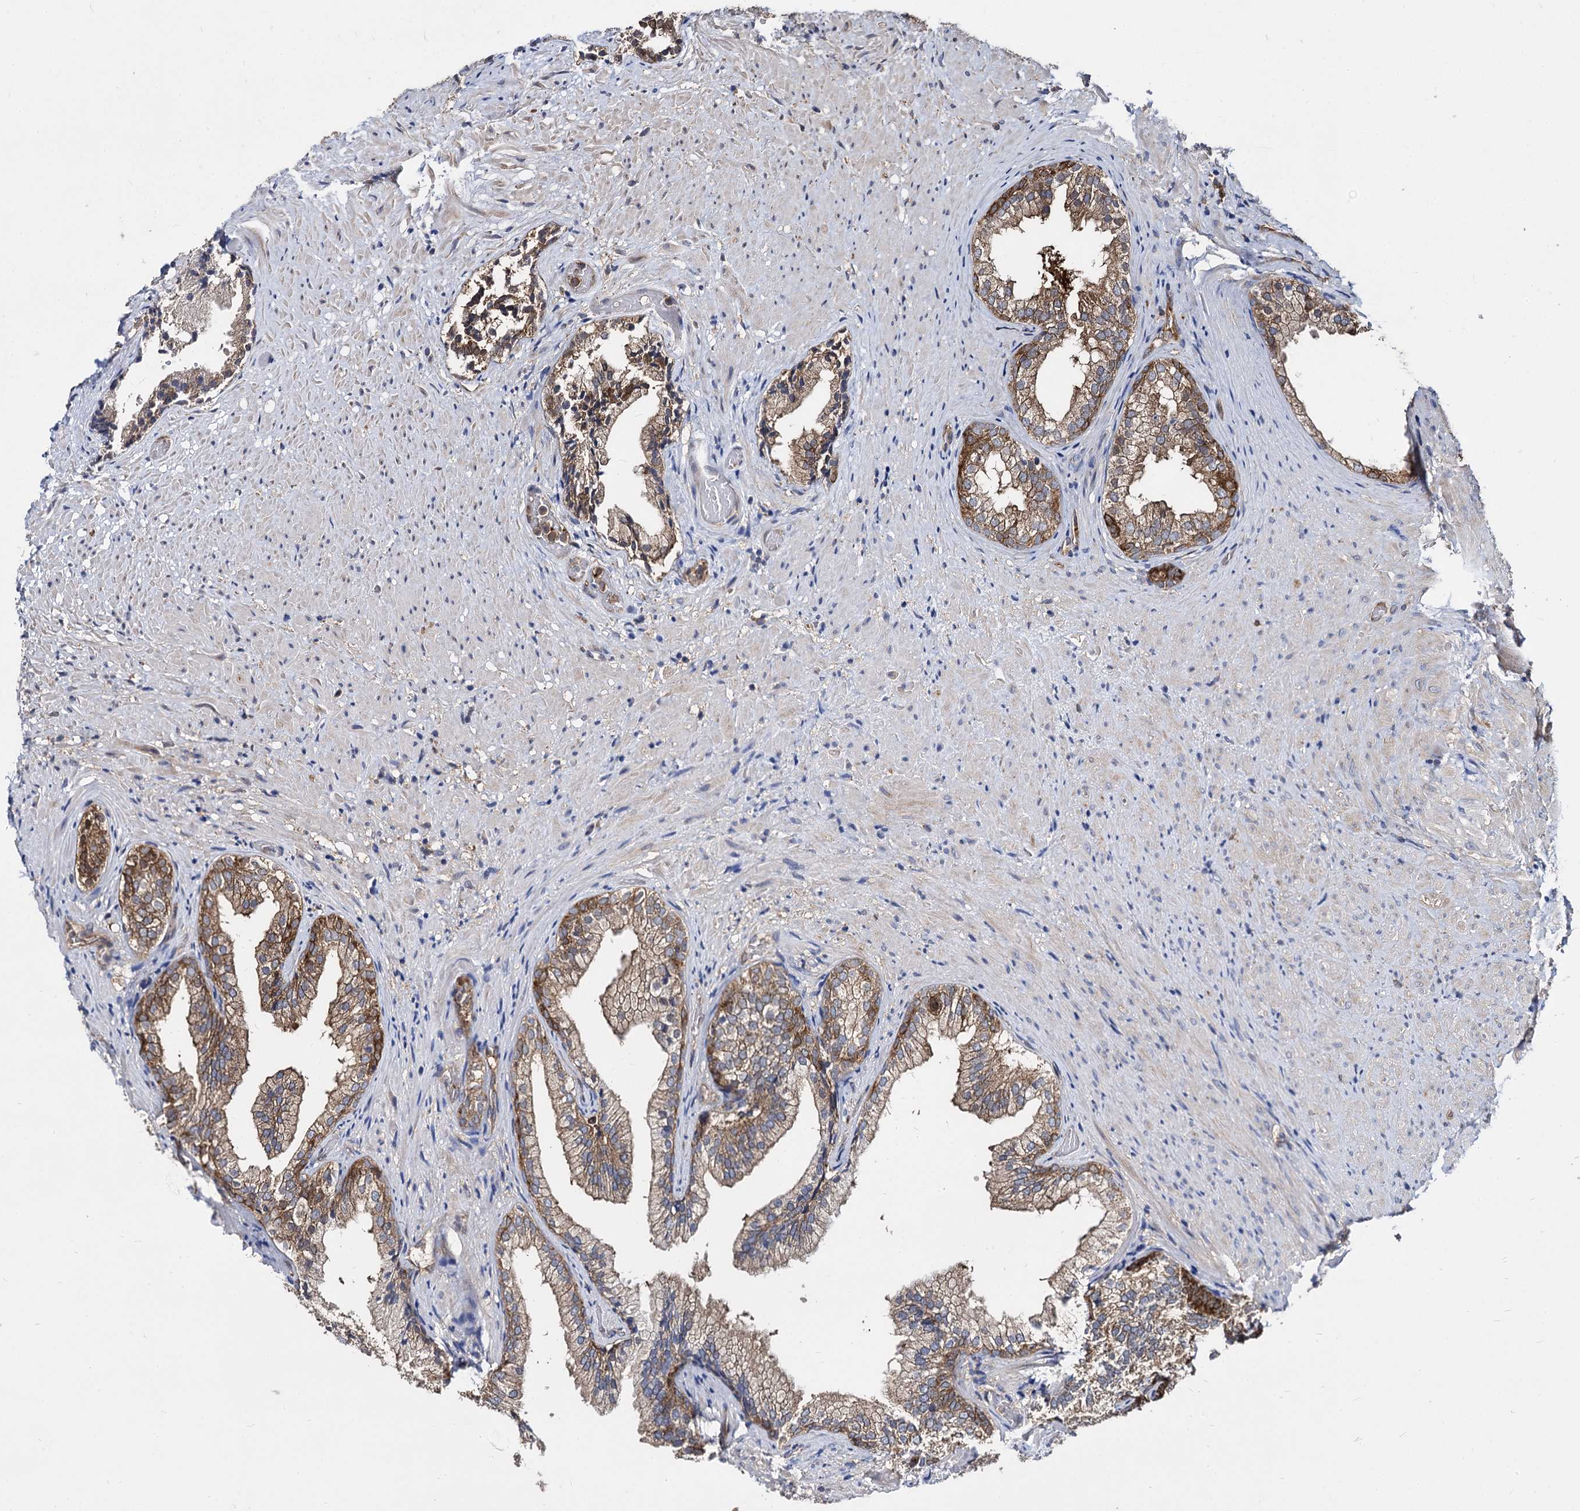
{"staining": {"intensity": "moderate", "quantity": "25%-75%", "location": "cytoplasmic/membranous"}, "tissue": "prostate", "cell_type": "Glandular cells", "image_type": "normal", "snomed": [{"axis": "morphology", "description": "Normal tissue, NOS"}, {"axis": "topography", "description": "Prostate"}], "caption": "Prostate stained for a protein (brown) reveals moderate cytoplasmic/membranous positive staining in about 25%-75% of glandular cells.", "gene": "NME1", "patient": {"sex": "male", "age": 76}}